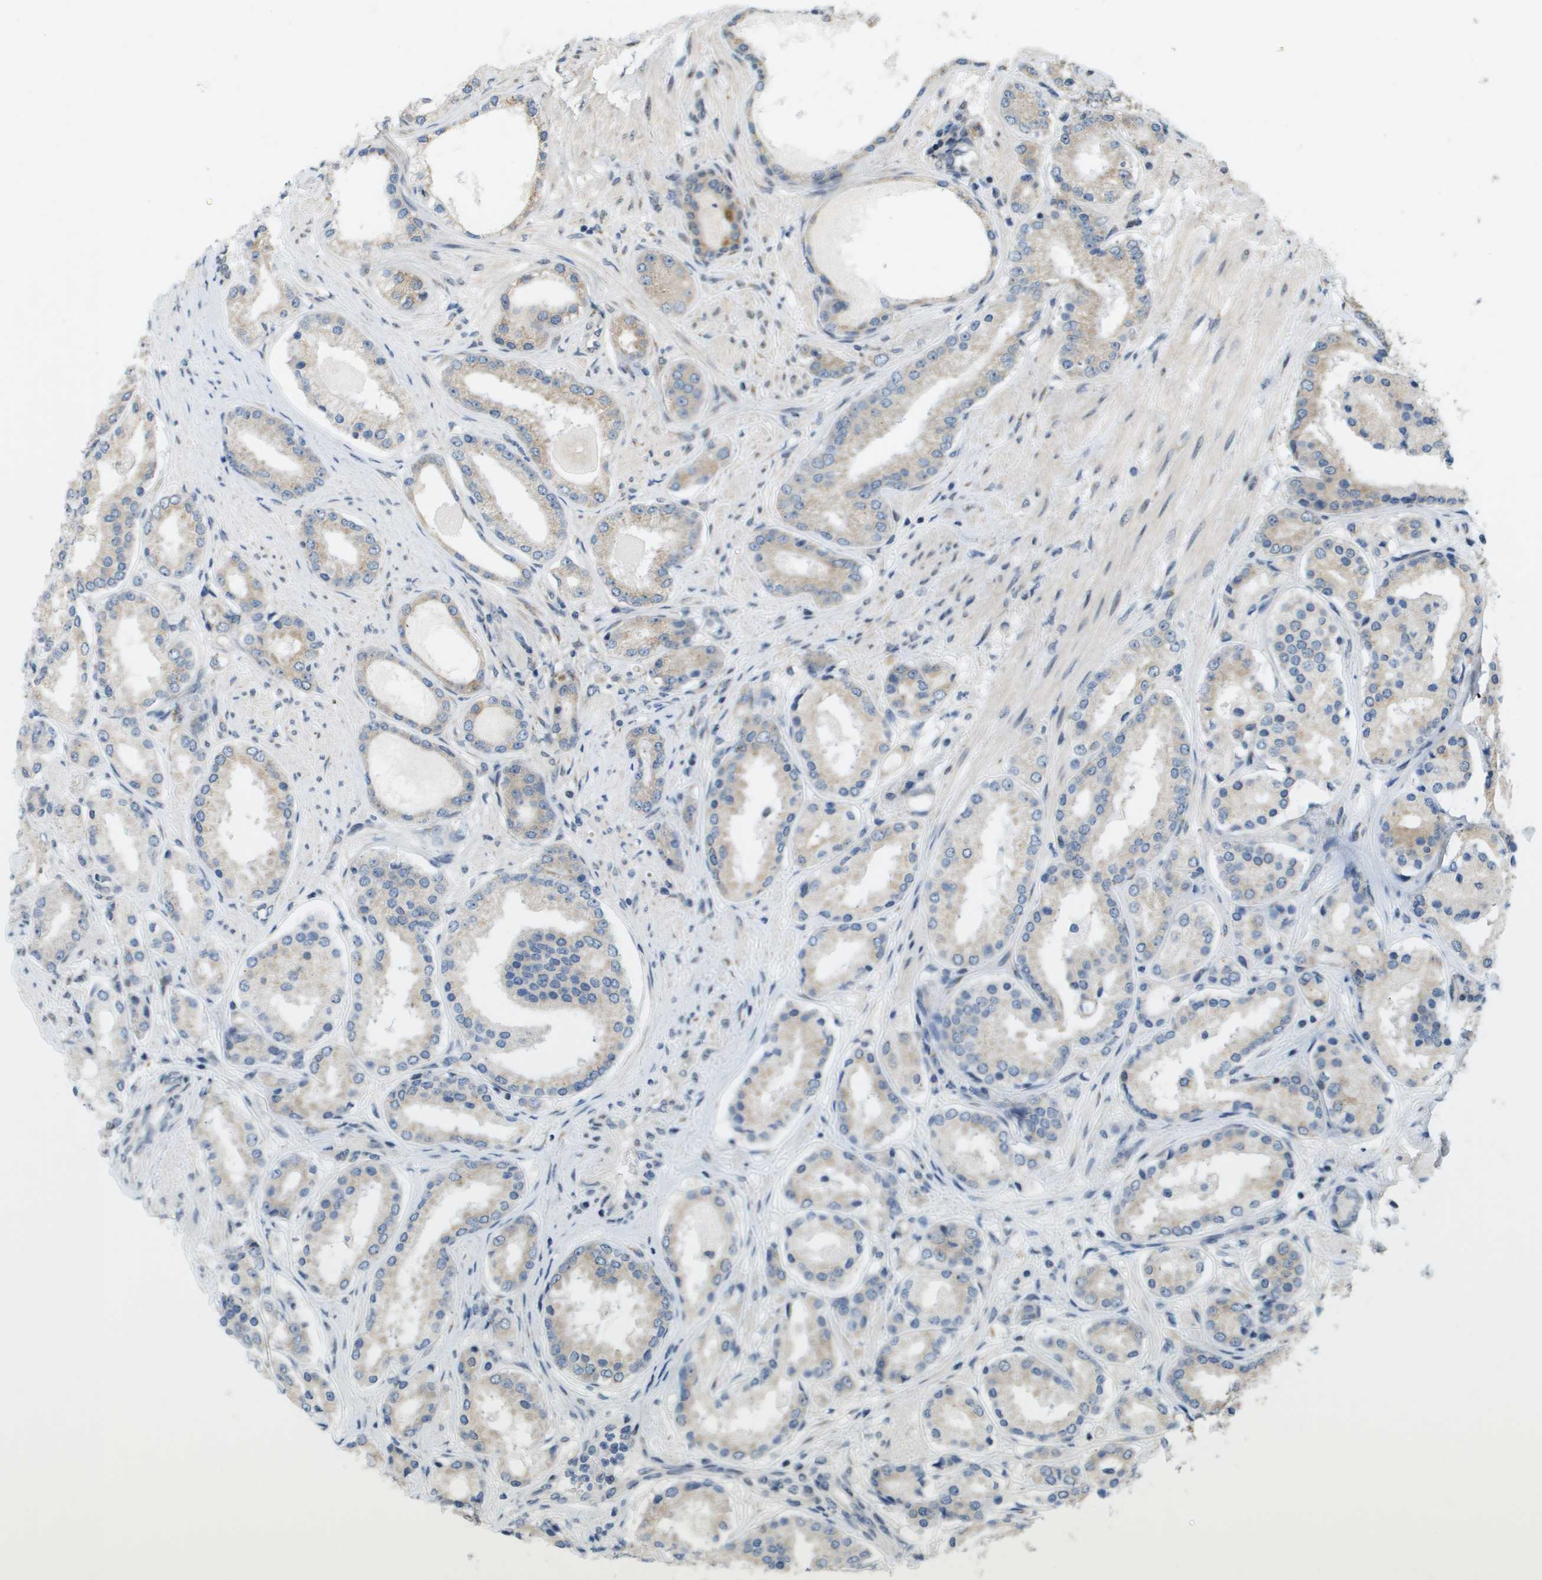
{"staining": {"intensity": "moderate", "quantity": "<25%", "location": "cytoplasmic/membranous"}, "tissue": "prostate cancer", "cell_type": "Tumor cells", "image_type": "cancer", "snomed": [{"axis": "morphology", "description": "Adenocarcinoma, Low grade"}, {"axis": "topography", "description": "Prostate"}], "caption": "This photomicrograph reveals immunohistochemistry staining of prostate cancer, with low moderate cytoplasmic/membranous staining in about <25% of tumor cells.", "gene": "IFNLR1", "patient": {"sex": "male", "age": 63}}